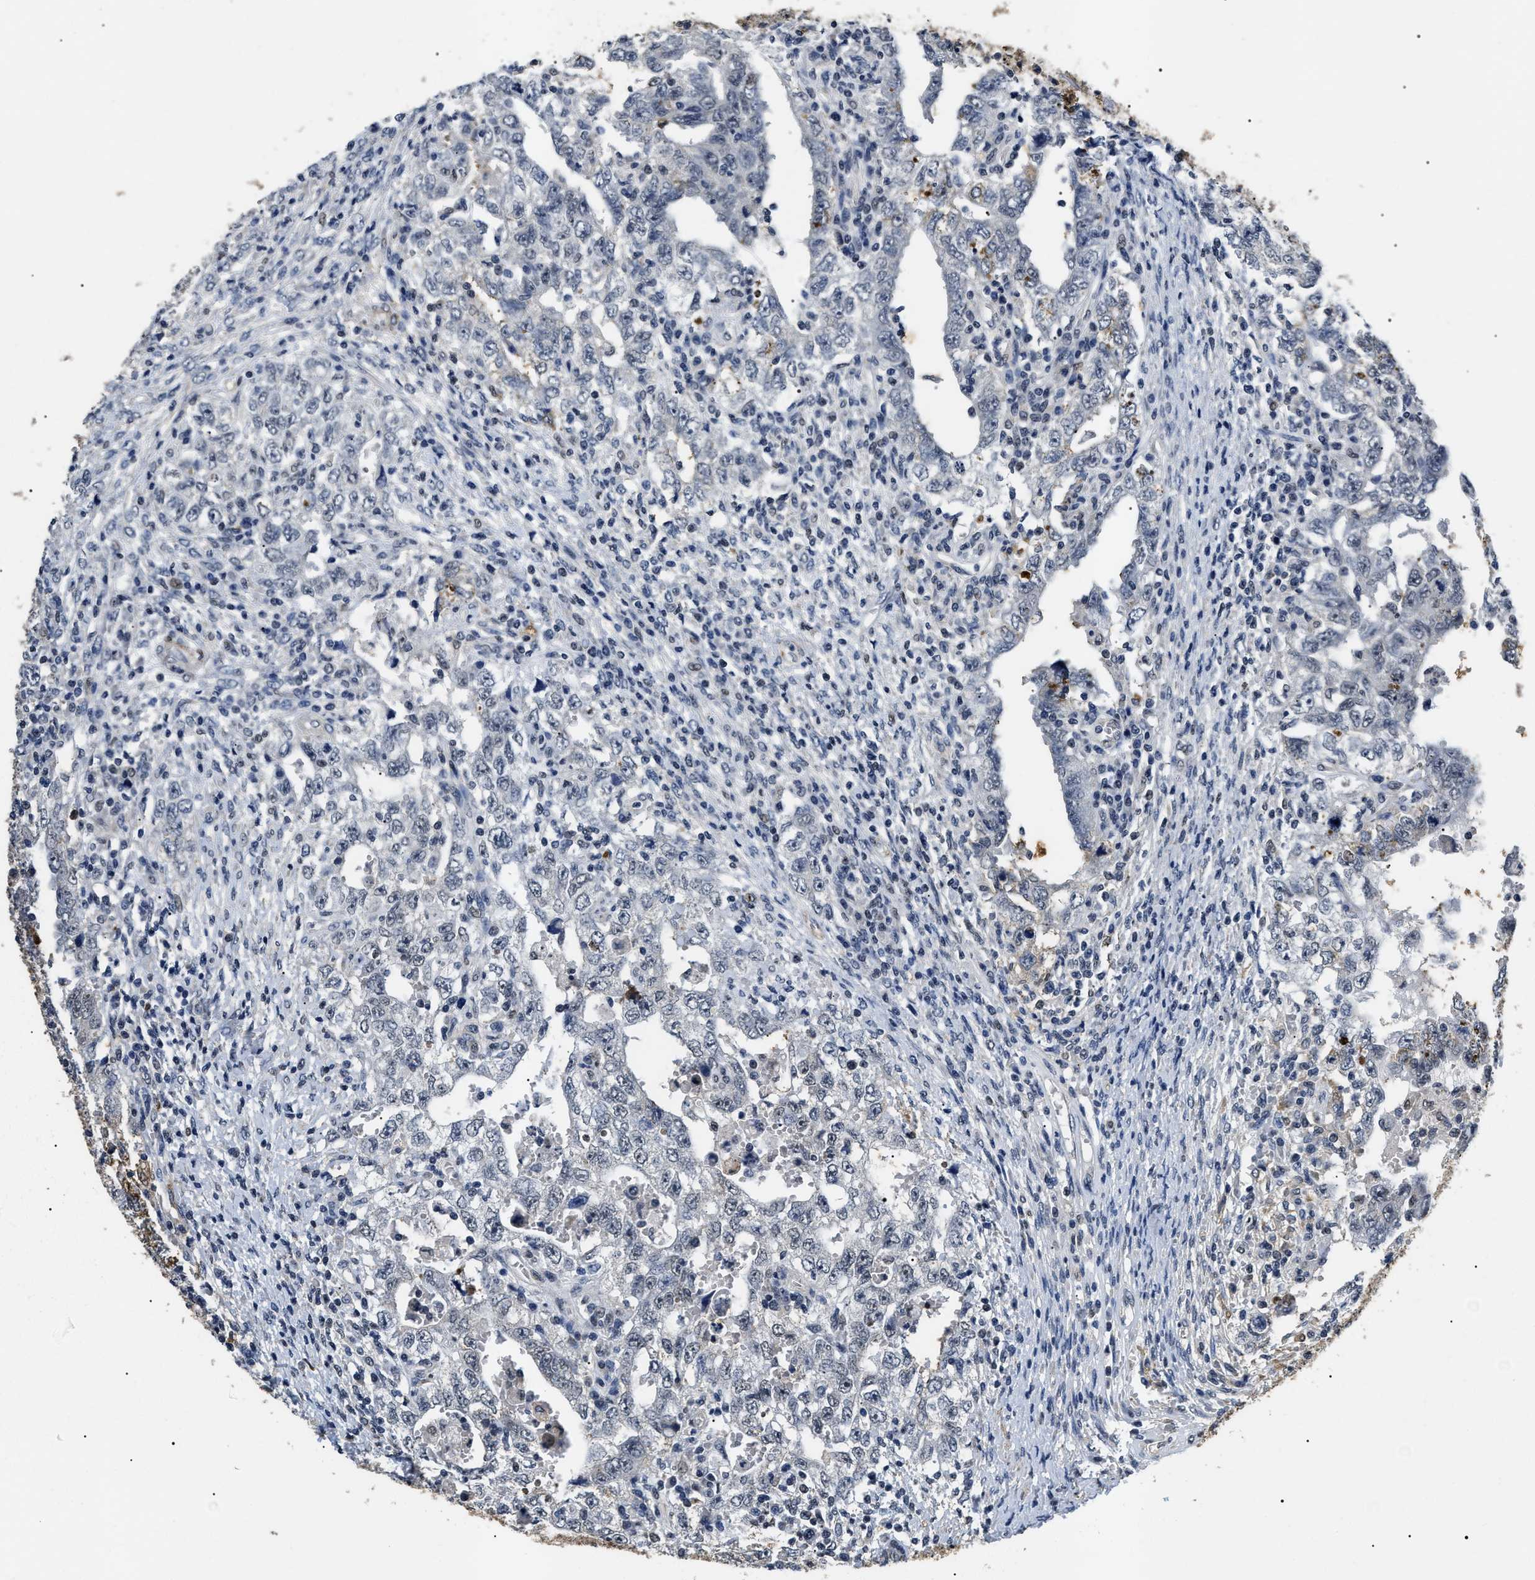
{"staining": {"intensity": "negative", "quantity": "none", "location": "none"}, "tissue": "testis cancer", "cell_type": "Tumor cells", "image_type": "cancer", "snomed": [{"axis": "morphology", "description": "Carcinoma, Embryonal, NOS"}, {"axis": "topography", "description": "Testis"}], "caption": "A histopathology image of human embryonal carcinoma (testis) is negative for staining in tumor cells.", "gene": "ANP32E", "patient": {"sex": "male", "age": 26}}